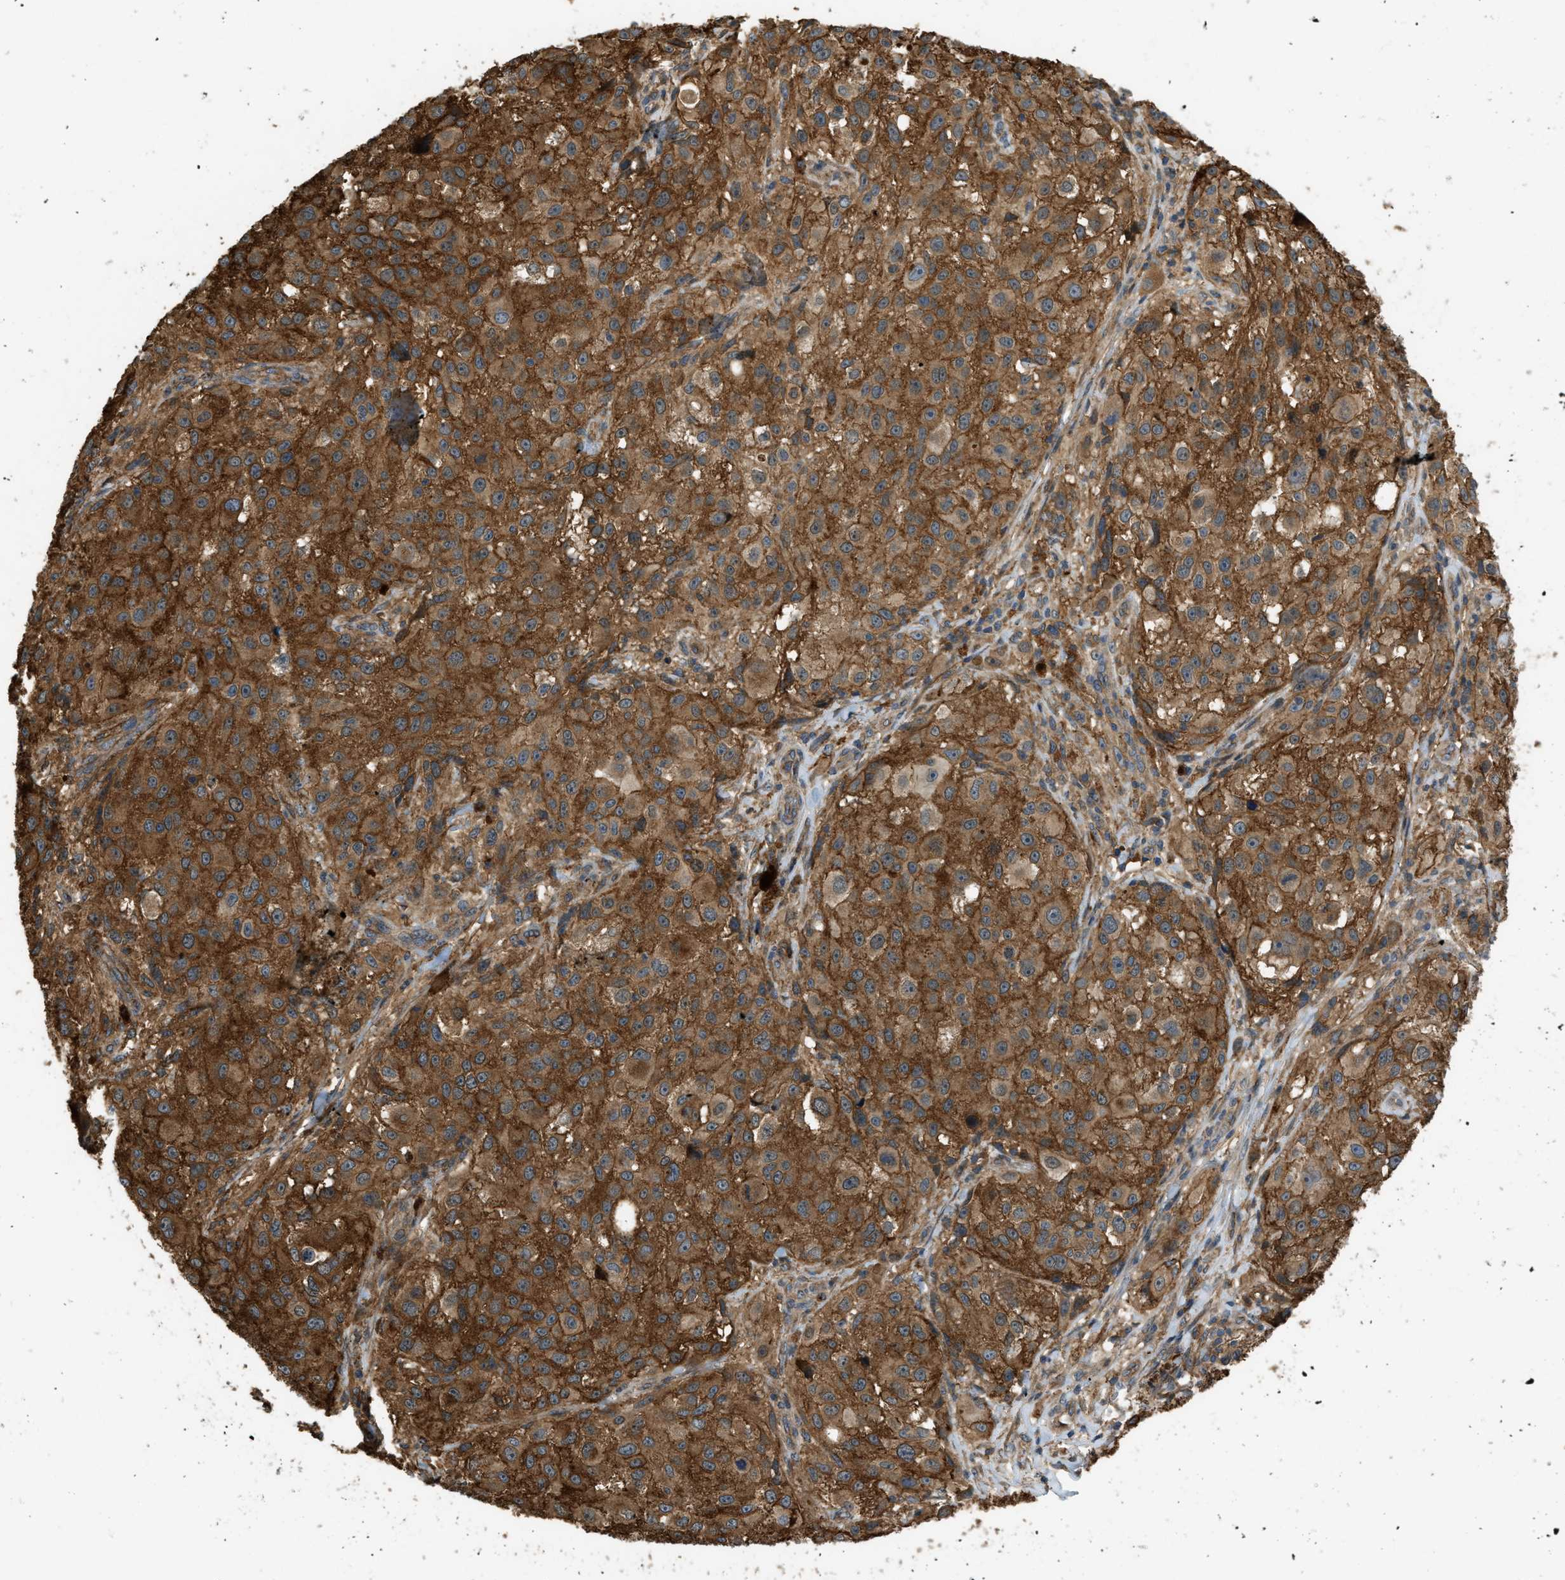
{"staining": {"intensity": "strong", "quantity": ">75%", "location": "cytoplasmic/membranous"}, "tissue": "melanoma", "cell_type": "Tumor cells", "image_type": "cancer", "snomed": [{"axis": "morphology", "description": "Necrosis, NOS"}, {"axis": "morphology", "description": "Malignant melanoma, NOS"}, {"axis": "topography", "description": "Skin"}], "caption": "Strong cytoplasmic/membranous expression is seen in approximately >75% of tumor cells in melanoma.", "gene": "BAG4", "patient": {"sex": "female", "age": 87}}